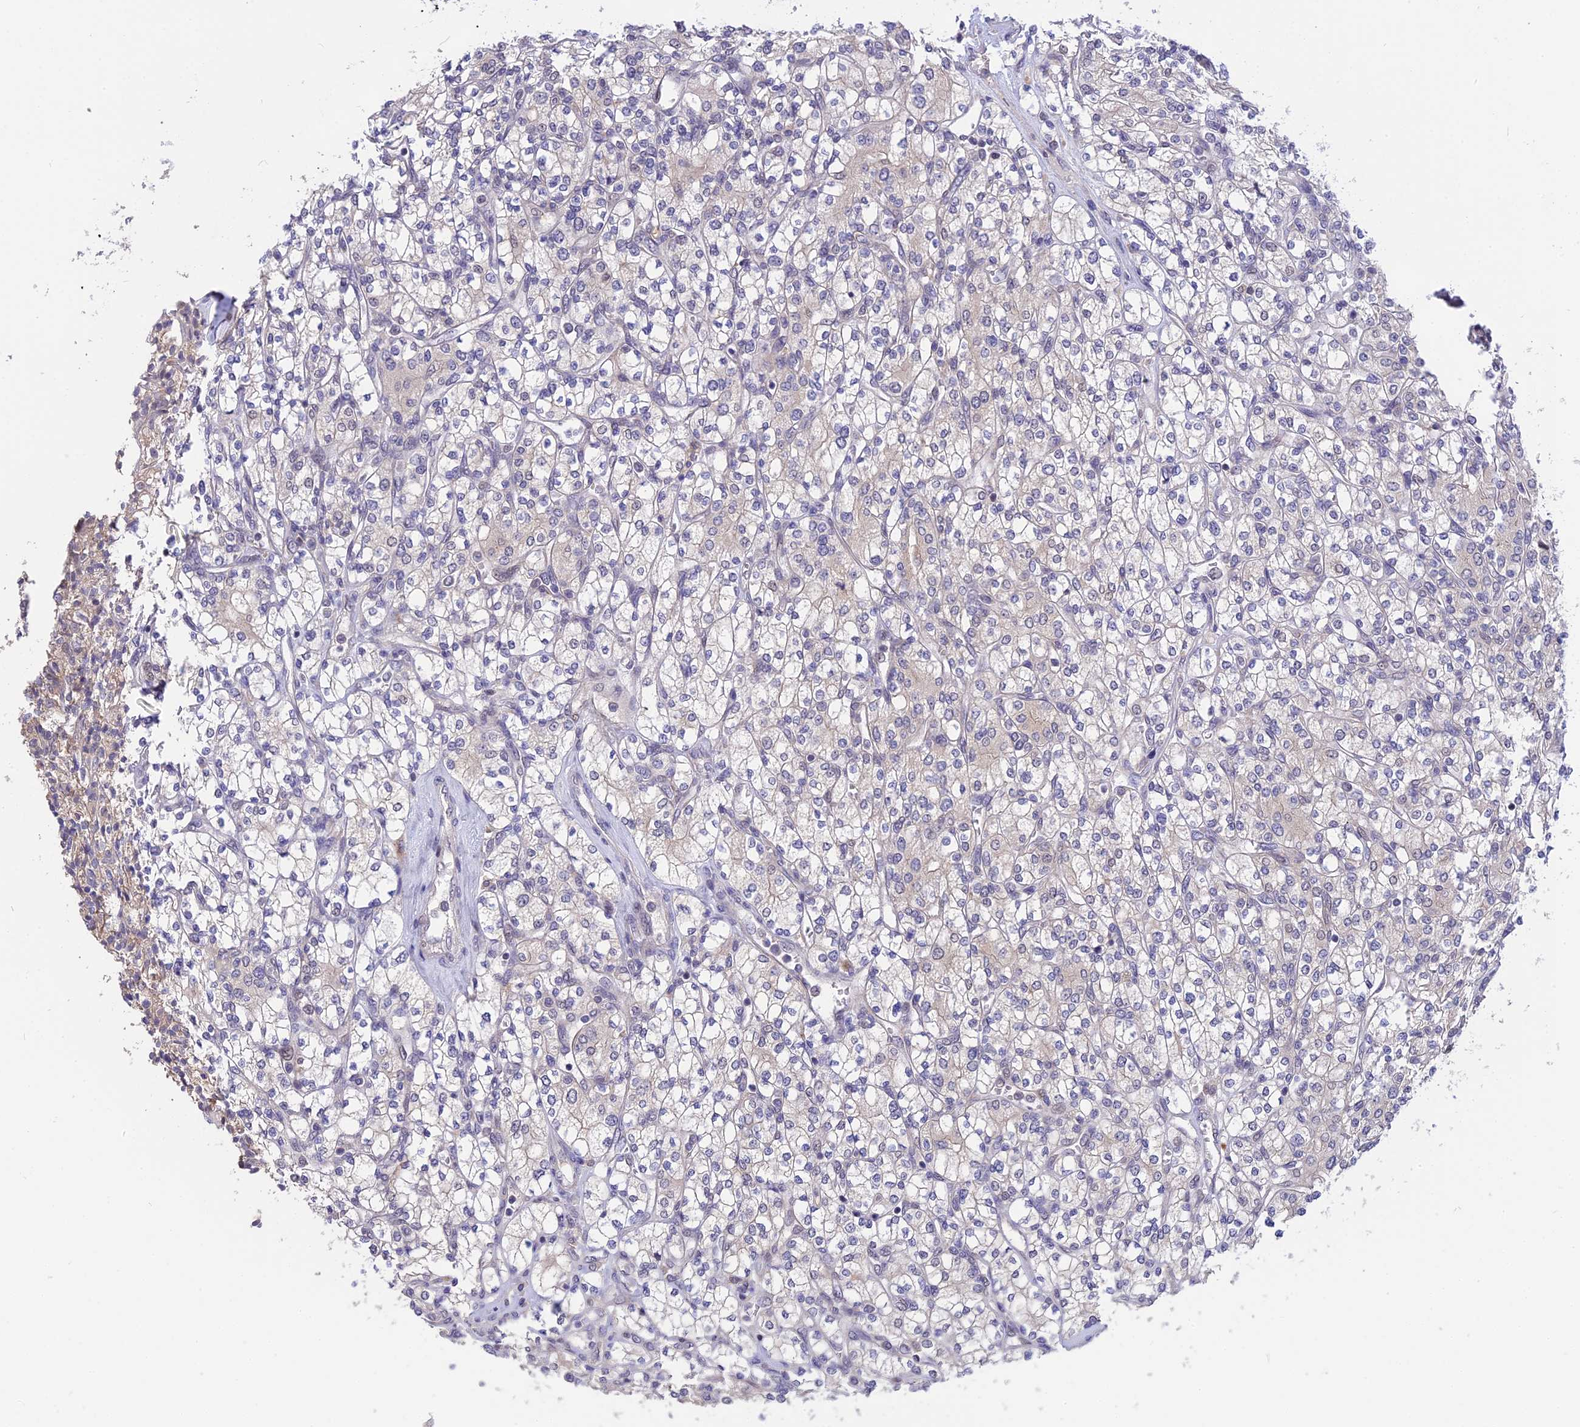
{"staining": {"intensity": "negative", "quantity": "none", "location": "none"}, "tissue": "renal cancer", "cell_type": "Tumor cells", "image_type": "cancer", "snomed": [{"axis": "morphology", "description": "Adenocarcinoma, NOS"}, {"axis": "topography", "description": "Kidney"}], "caption": "Renal cancer was stained to show a protein in brown. There is no significant positivity in tumor cells. (DAB (3,3'-diaminobenzidine) IHC visualized using brightfield microscopy, high magnification).", "gene": "KCTD14", "patient": {"sex": "male", "age": 77}}